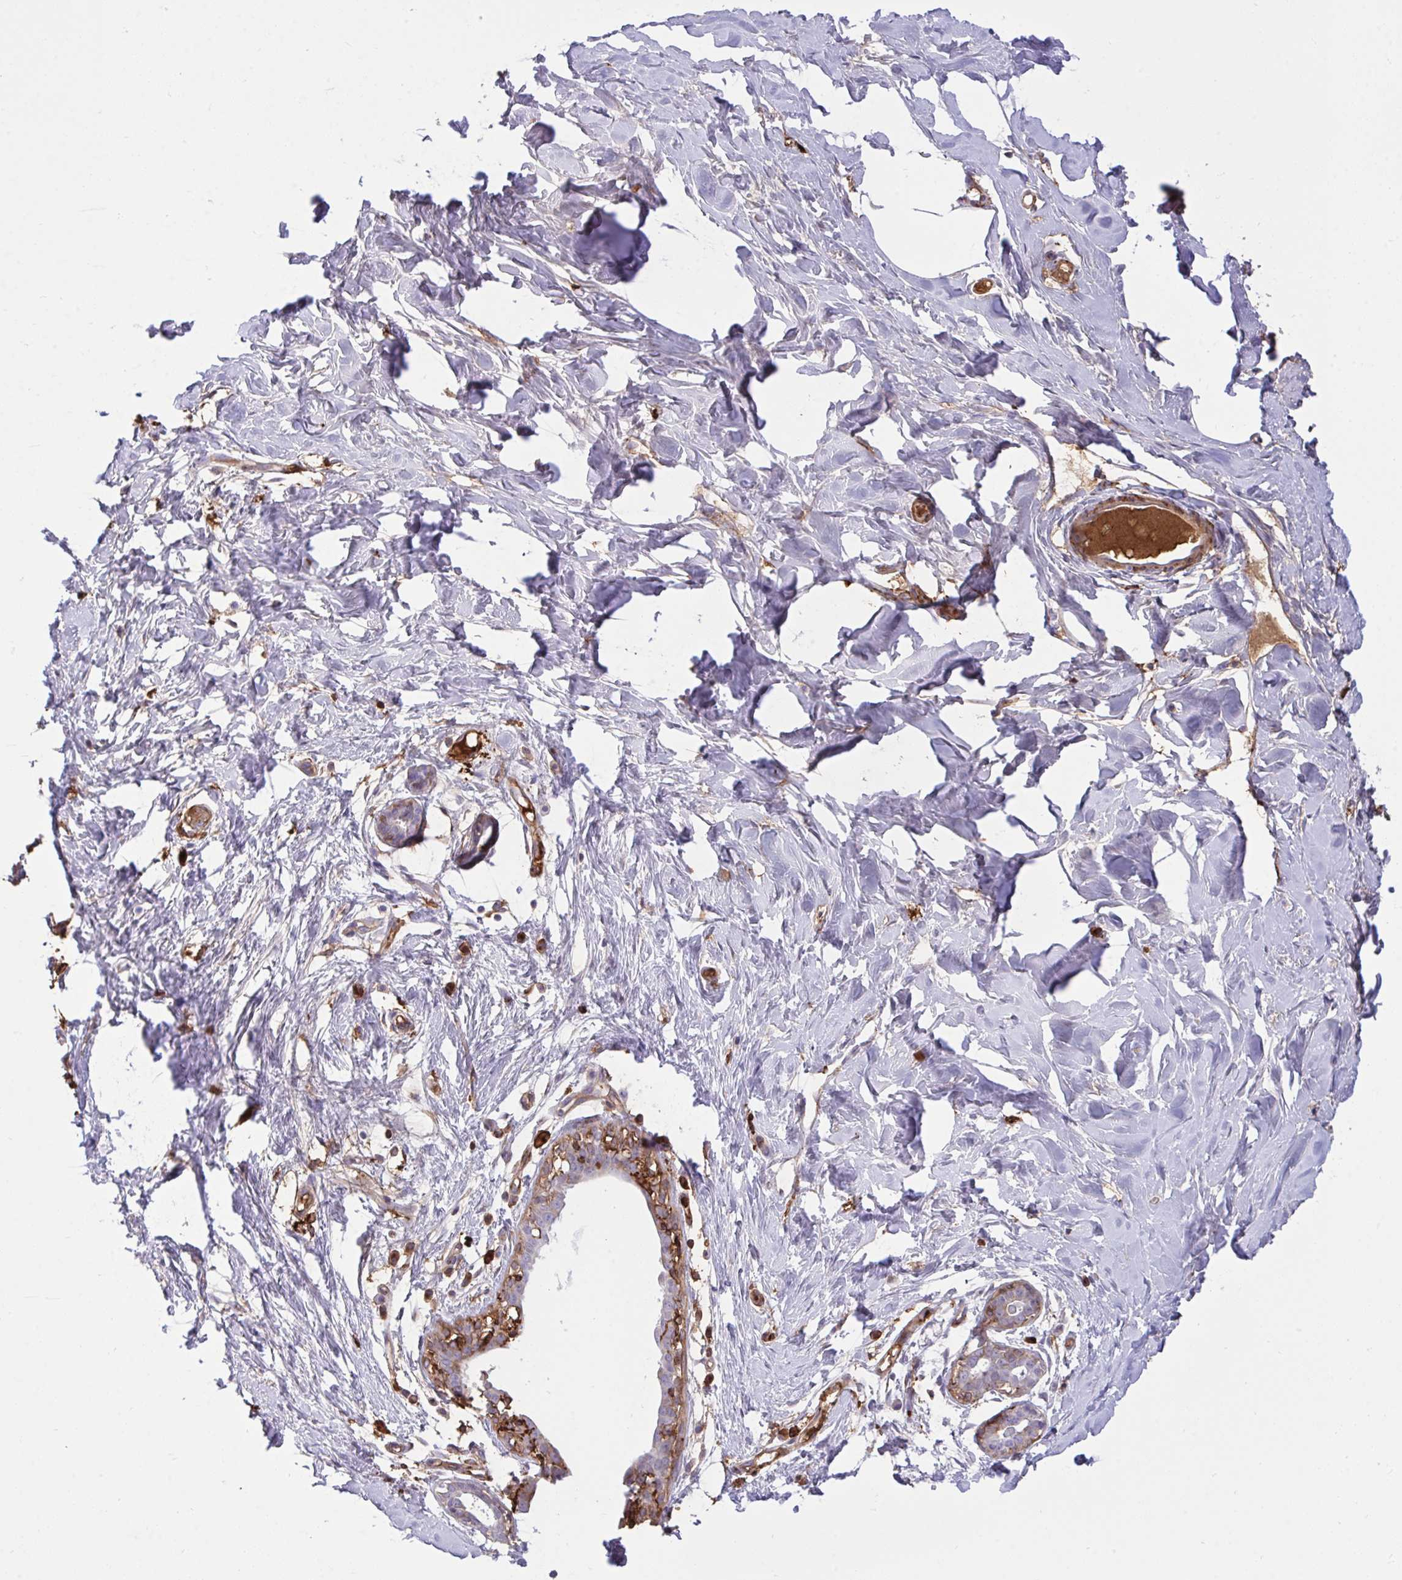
{"staining": {"intensity": "negative", "quantity": "none", "location": "none"}, "tissue": "breast", "cell_type": "Adipocytes", "image_type": "normal", "snomed": [{"axis": "morphology", "description": "Normal tissue, NOS"}, {"axis": "topography", "description": "Breast"}], "caption": "Immunohistochemistry histopathology image of normal breast: breast stained with DAB (3,3'-diaminobenzidine) exhibits no significant protein expression in adipocytes.", "gene": "F2", "patient": {"sex": "female", "age": 27}}